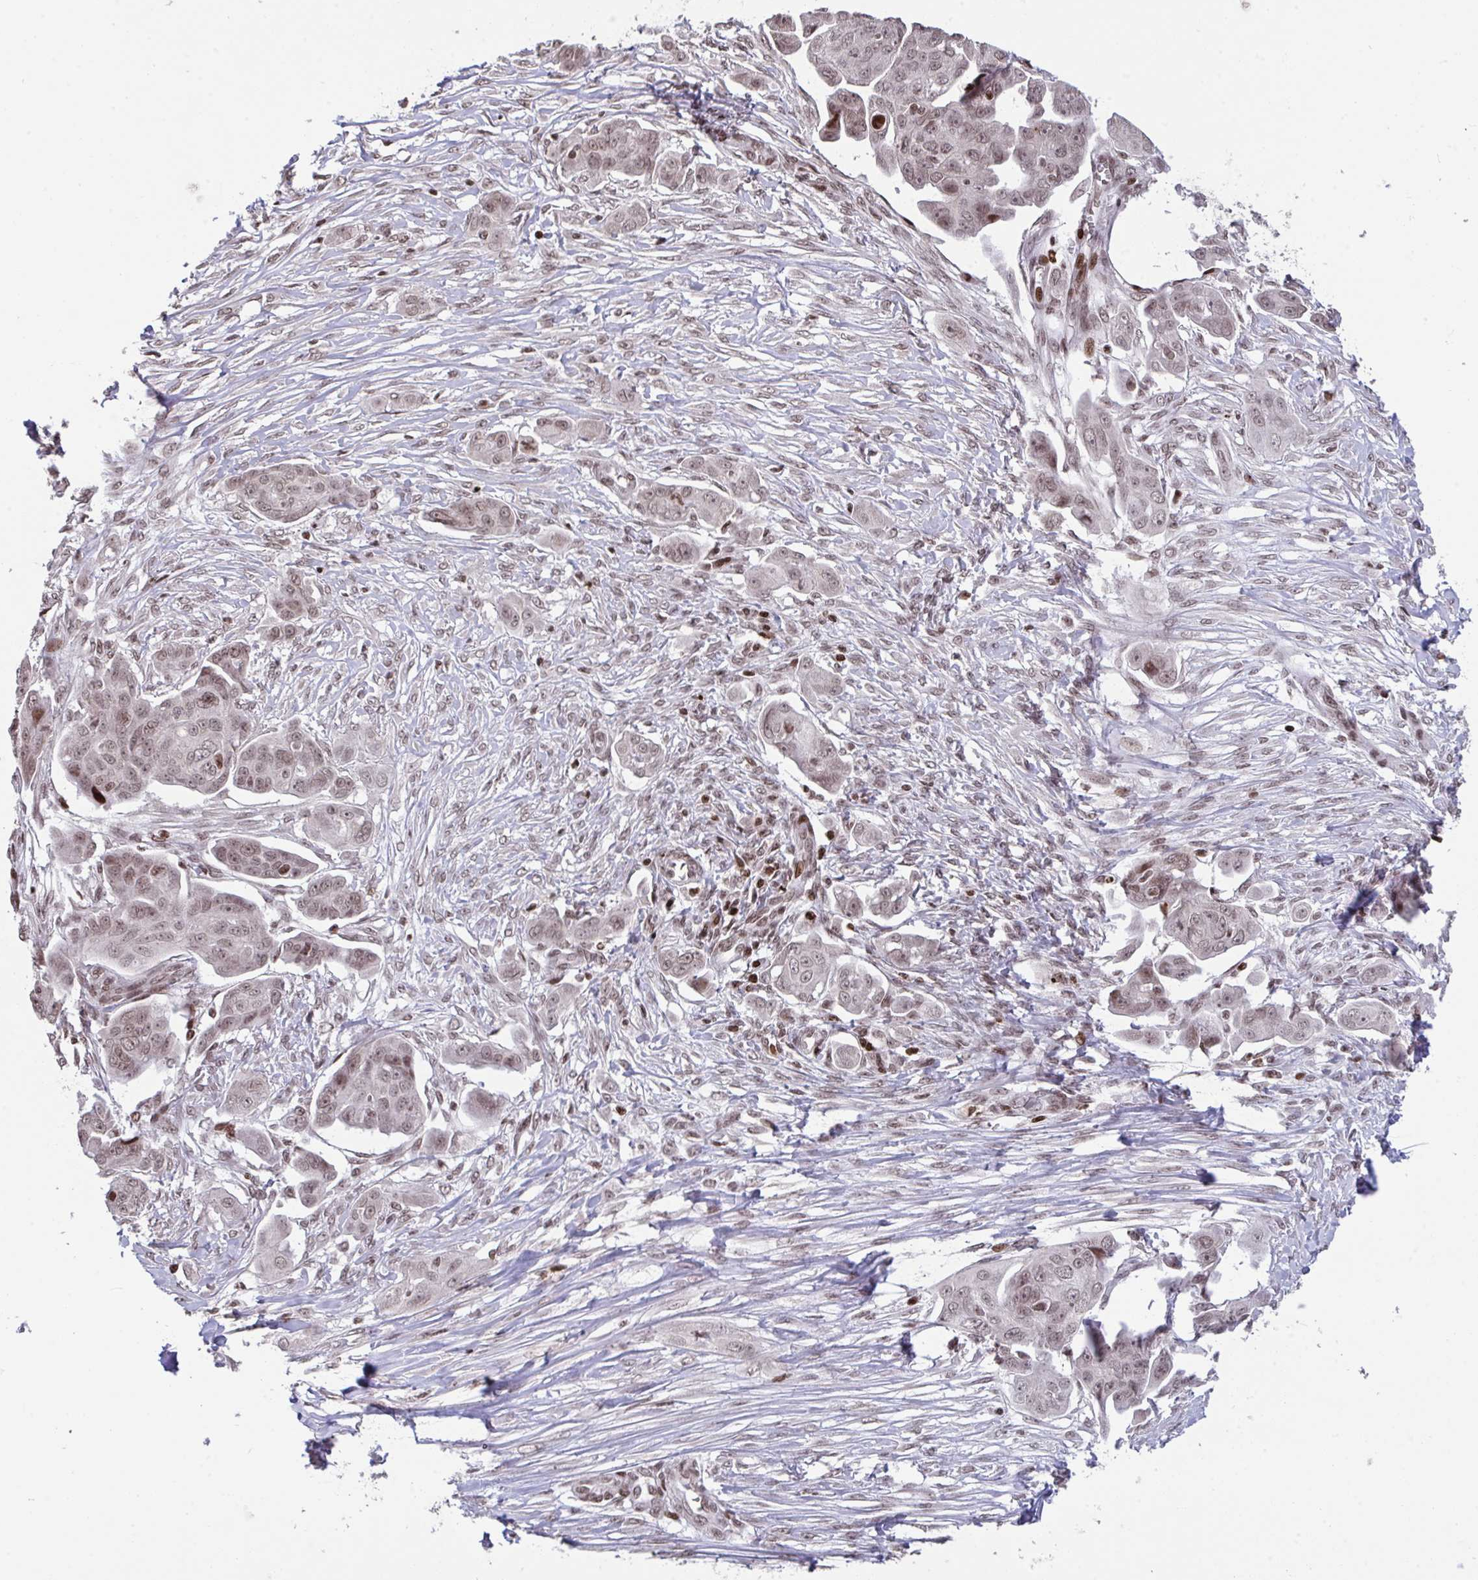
{"staining": {"intensity": "weak", "quantity": ">75%", "location": "nuclear"}, "tissue": "ovarian cancer", "cell_type": "Tumor cells", "image_type": "cancer", "snomed": [{"axis": "morphology", "description": "Carcinoma, endometroid"}, {"axis": "topography", "description": "Ovary"}], "caption": "IHC (DAB (3,3'-diaminobenzidine)) staining of ovarian cancer (endometroid carcinoma) demonstrates weak nuclear protein positivity in approximately >75% of tumor cells.", "gene": "NIP7", "patient": {"sex": "female", "age": 70}}